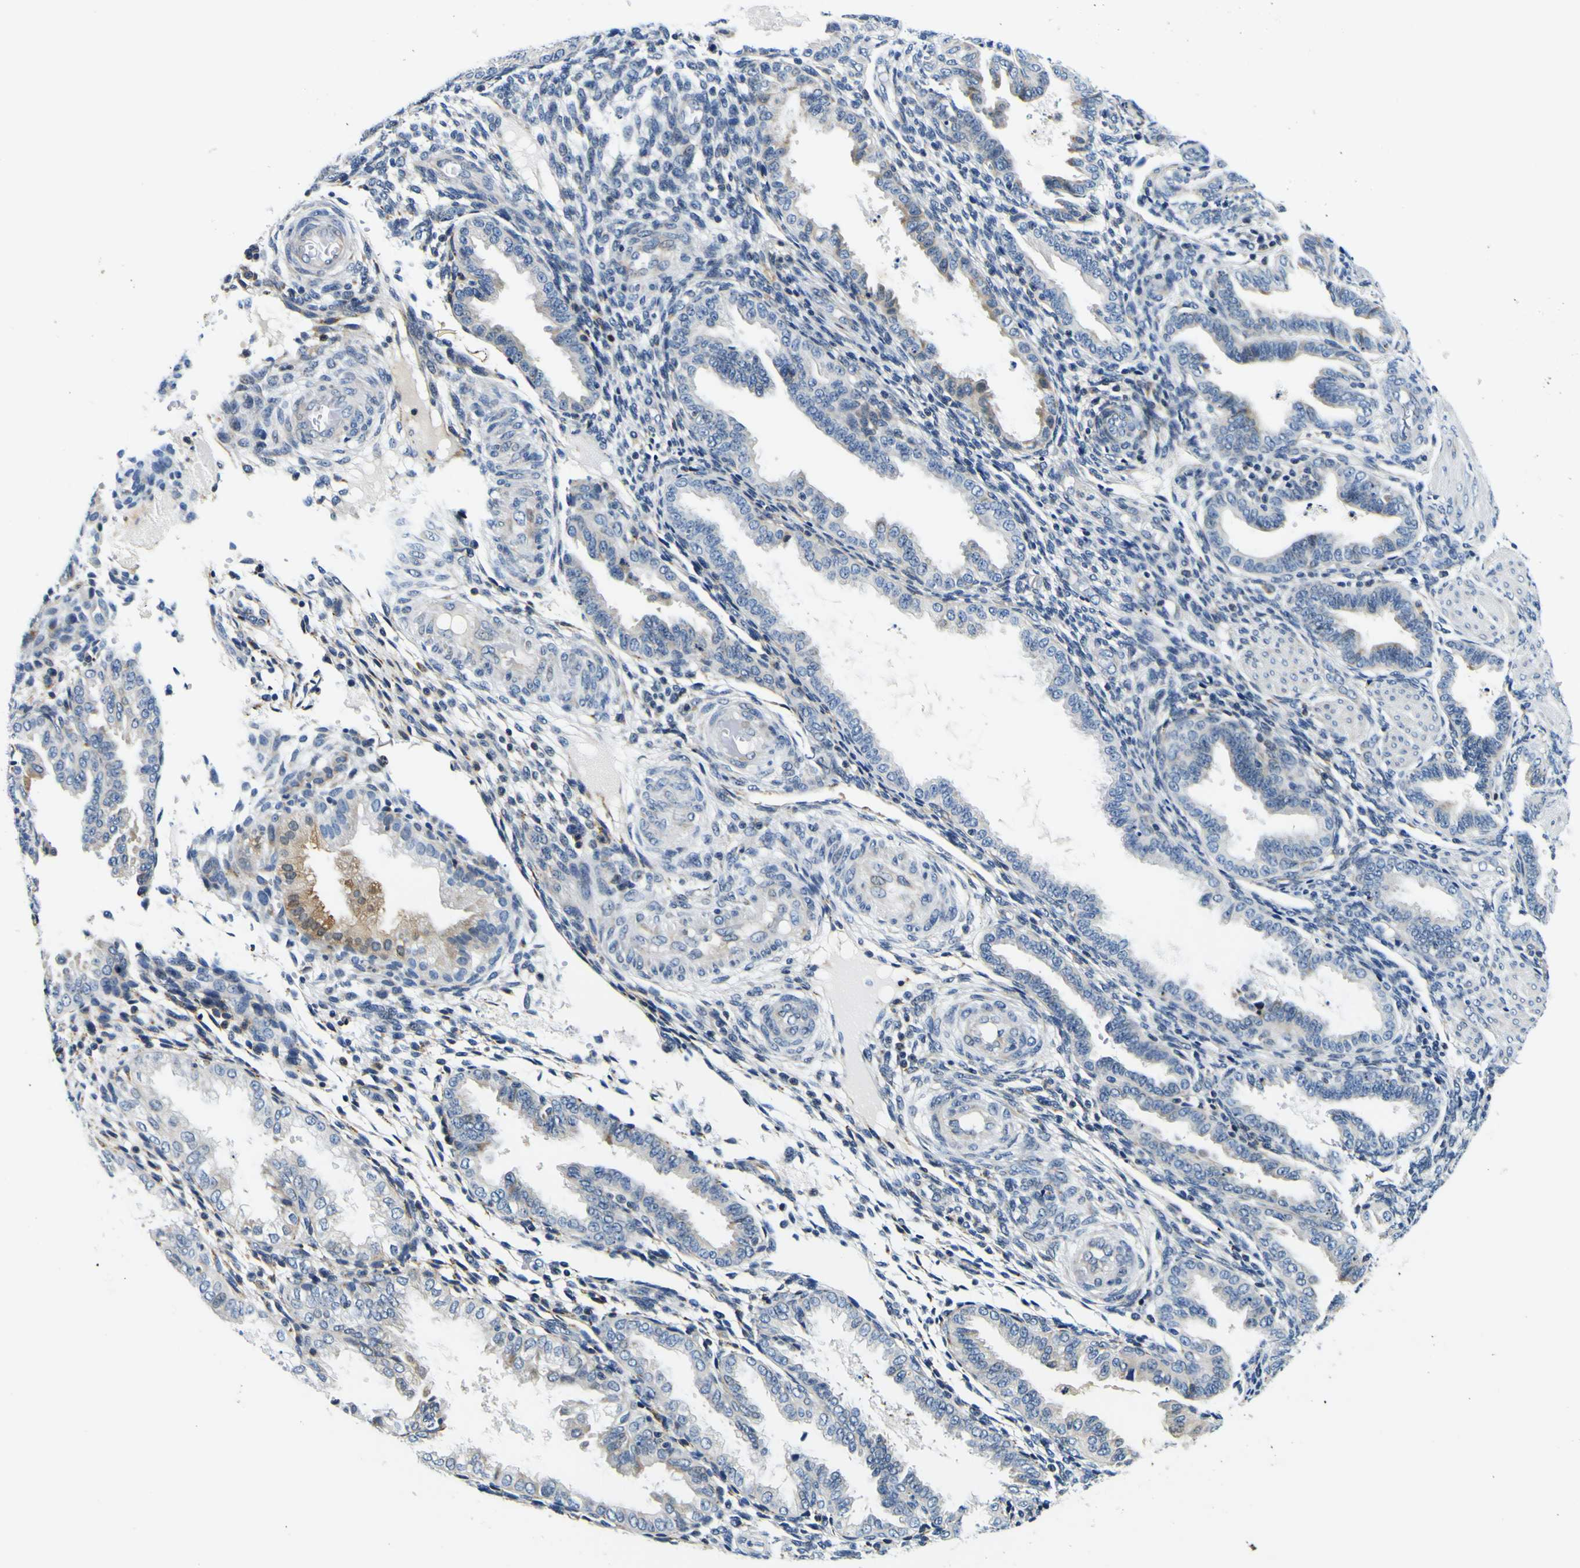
{"staining": {"intensity": "moderate", "quantity": "25%-75%", "location": "cytoplasmic/membranous"}, "tissue": "endometrium", "cell_type": "Cells in endometrial stroma", "image_type": "normal", "snomed": [{"axis": "morphology", "description": "Normal tissue, NOS"}, {"axis": "topography", "description": "Endometrium"}], "caption": "This histopathology image exhibits unremarkable endometrium stained with immunohistochemistry to label a protein in brown. The cytoplasmic/membranous of cells in endometrial stroma show moderate positivity for the protein. Nuclei are counter-stained blue.", "gene": "NLRP3", "patient": {"sex": "female", "age": 33}}